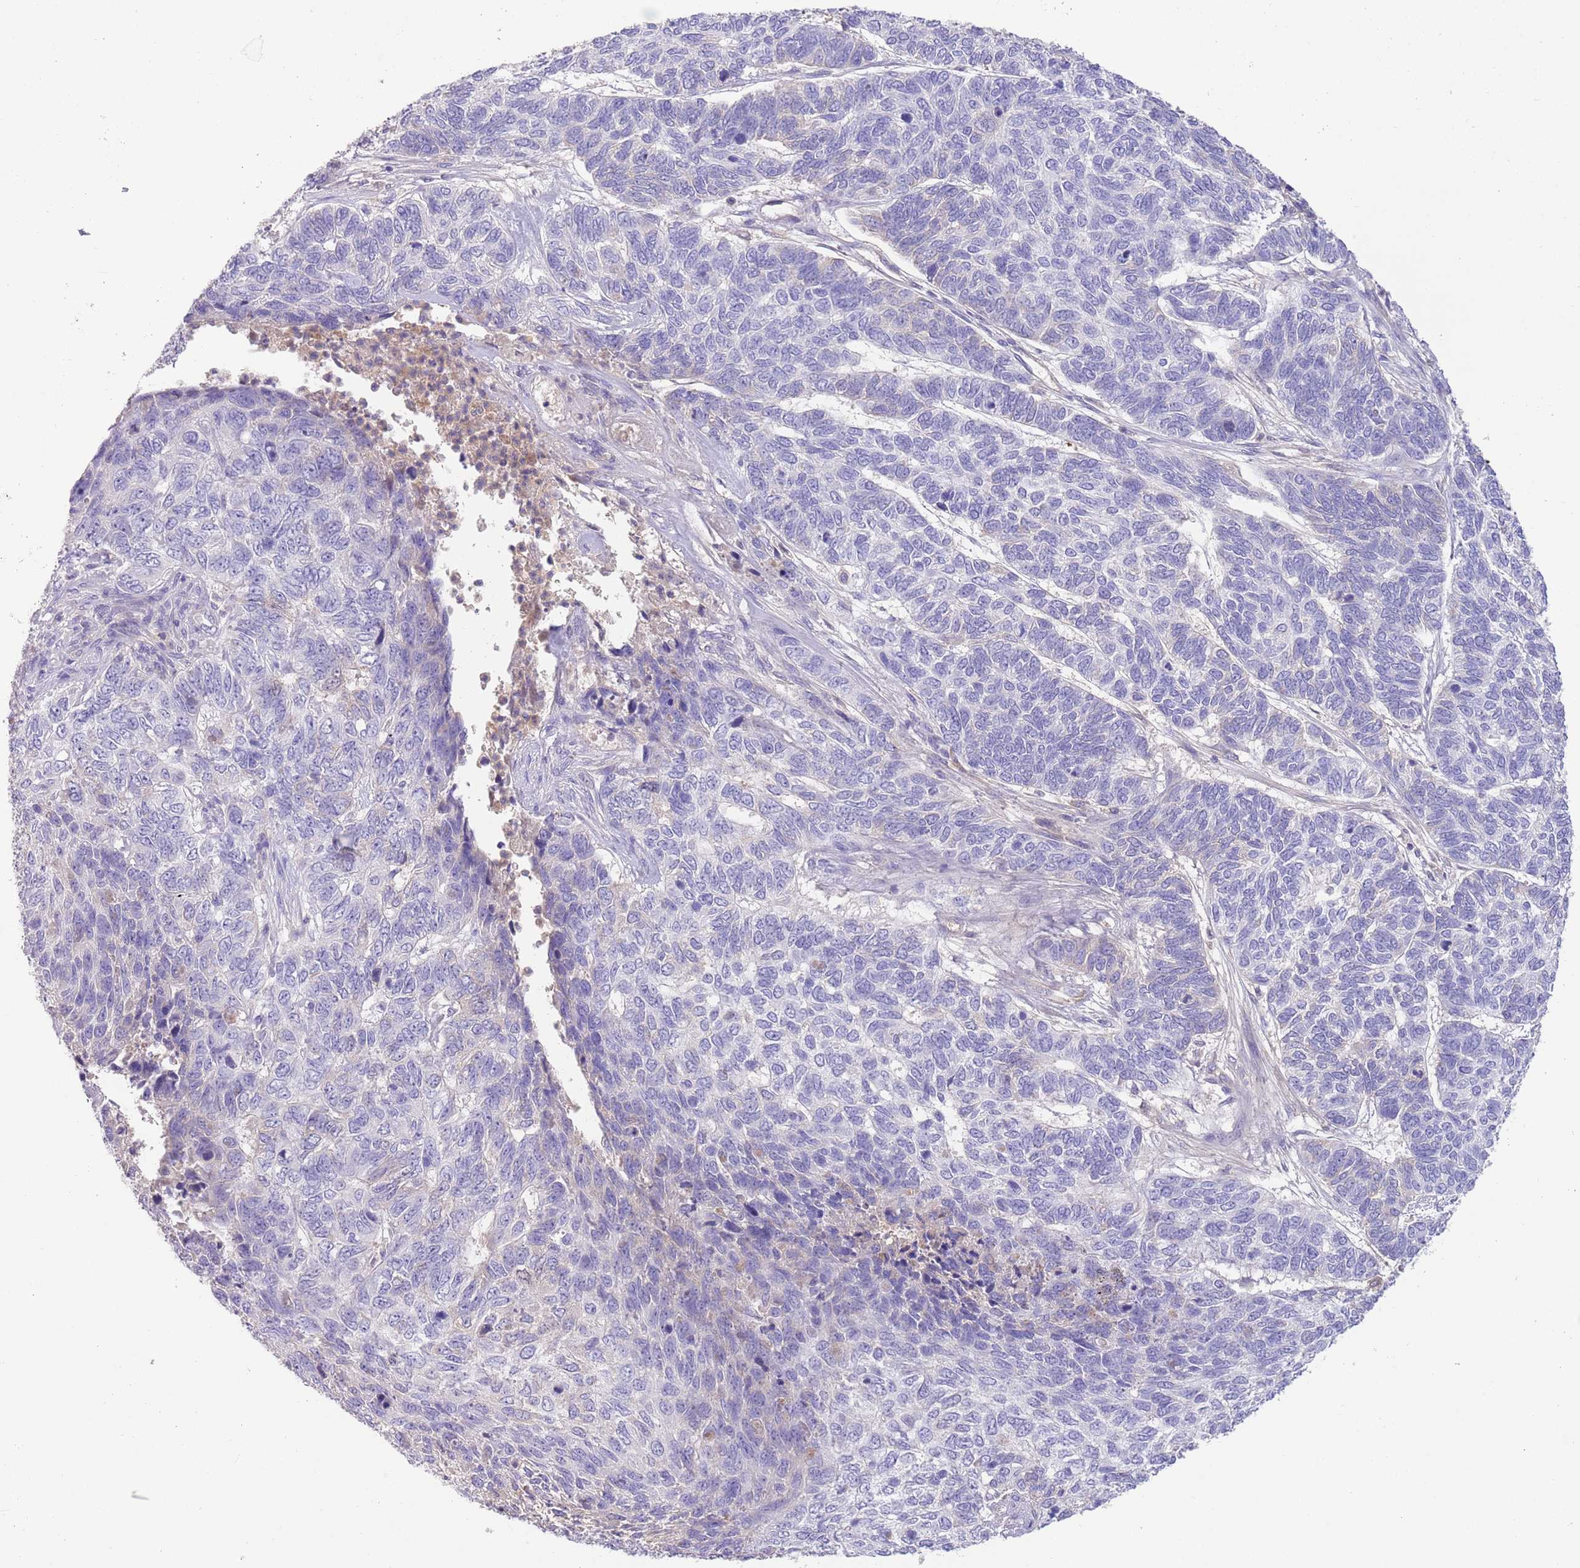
{"staining": {"intensity": "negative", "quantity": "none", "location": "none"}, "tissue": "skin cancer", "cell_type": "Tumor cells", "image_type": "cancer", "snomed": [{"axis": "morphology", "description": "Basal cell carcinoma"}, {"axis": "topography", "description": "Skin"}], "caption": "High magnification brightfield microscopy of basal cell carcinoma (skin) stained with DAB (brown) and counterstained with hematoxylin (blue): tumor cells show no significant staining.", "gene": "IGFL4", "patient": {"sex": "female", "age": 65}}